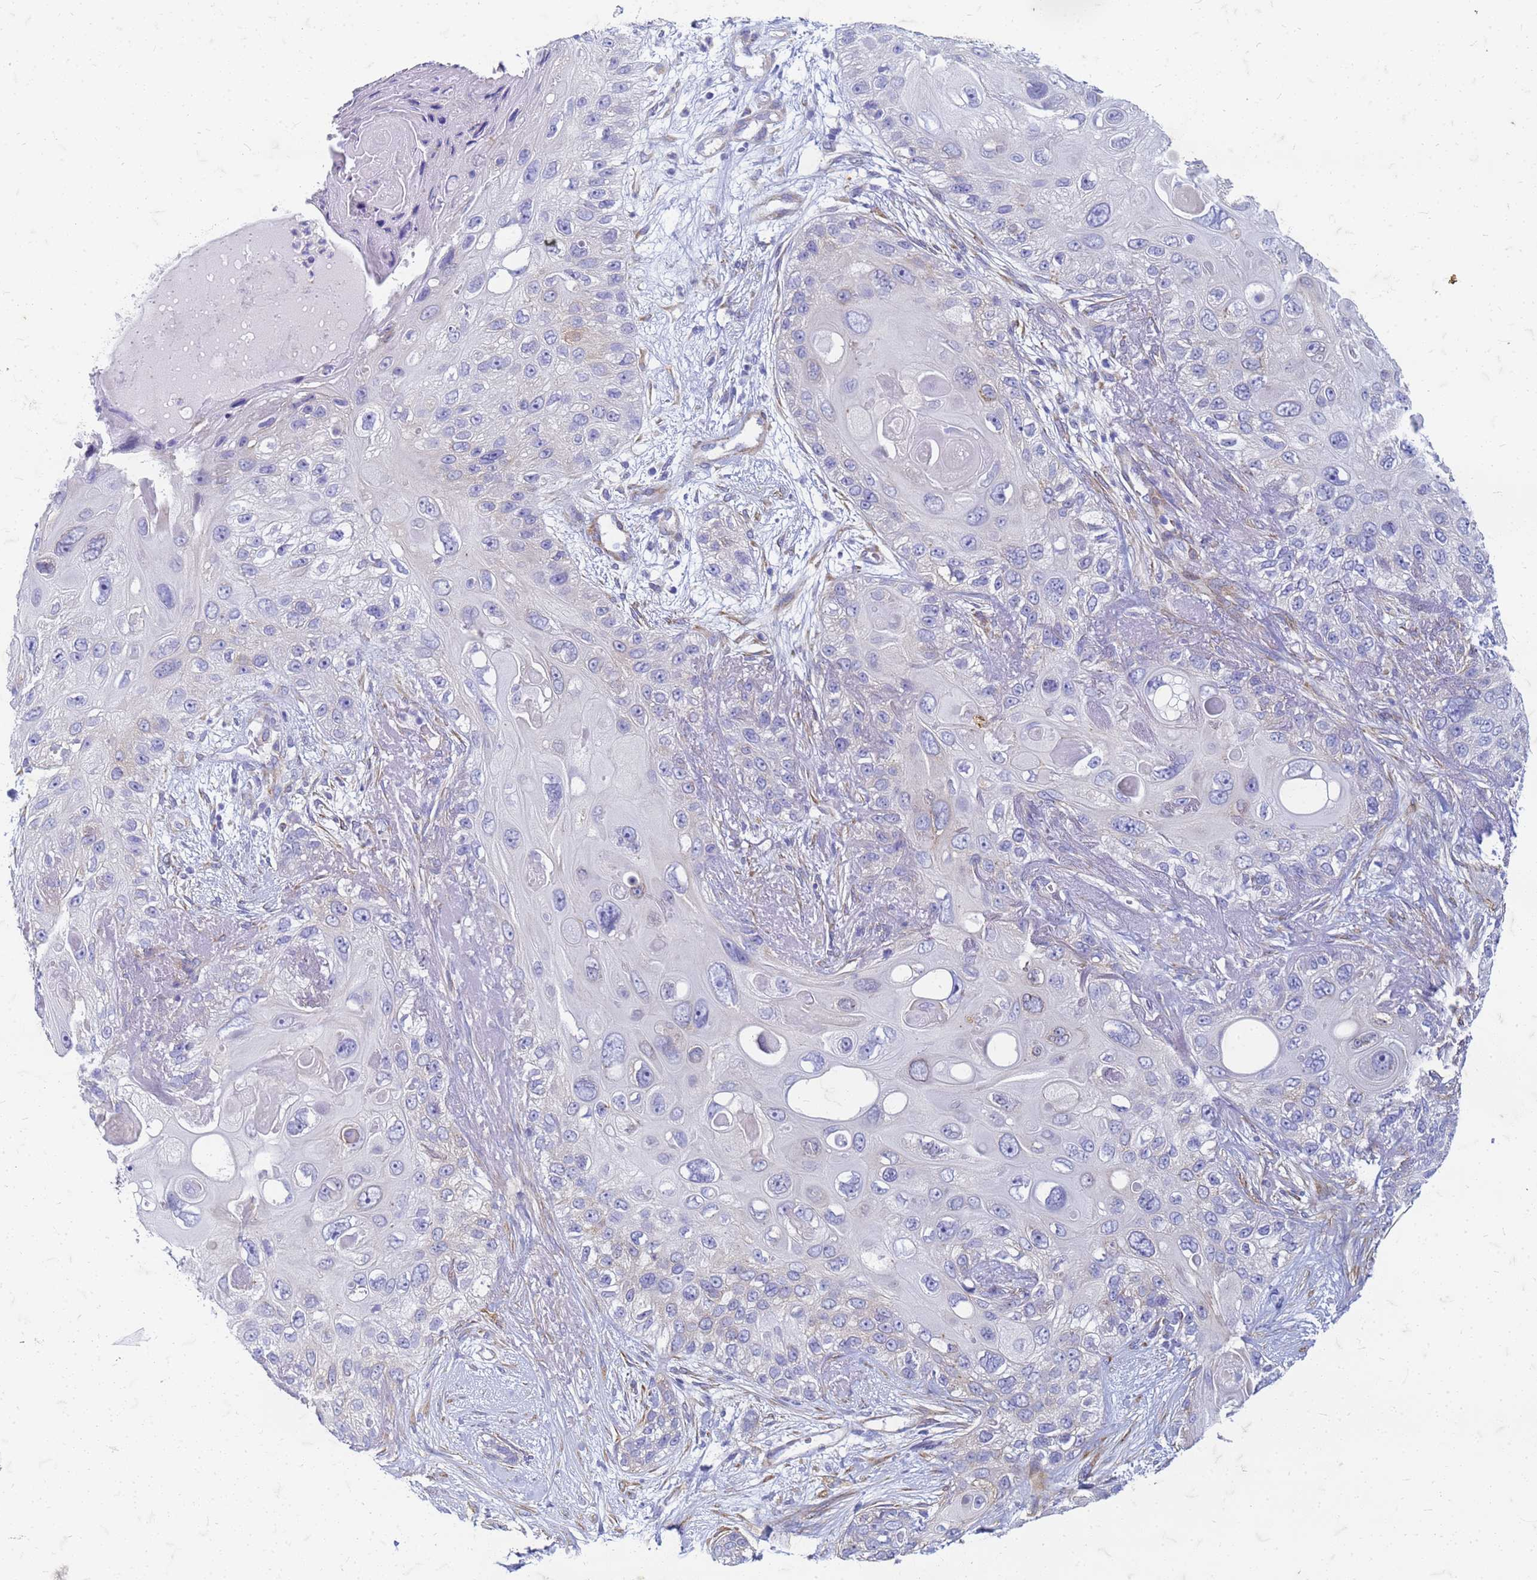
{"staining": {"intensity": "negative", "quantity": "none", "location": "none"}, "tissue": "skin cancer", "cell_type": "Tumor cells", "image_type": "cancer", "snomed": [{"axis": "morphology", "description": "Normal tissue, NOS"}, {"axis": "morphology", "description": "Squamous cell carcinoma, NOS"}, {"axis": "topography", "description": "Skin"}], "caption": "This micrograph is of skin cancer stained with IHC to label a protein in brown with the nuclei are counter-stained blue. There is no staining in tumor cells.", "gene": "TRIM64B", "patient": {"sex": "male", "age": 72}}